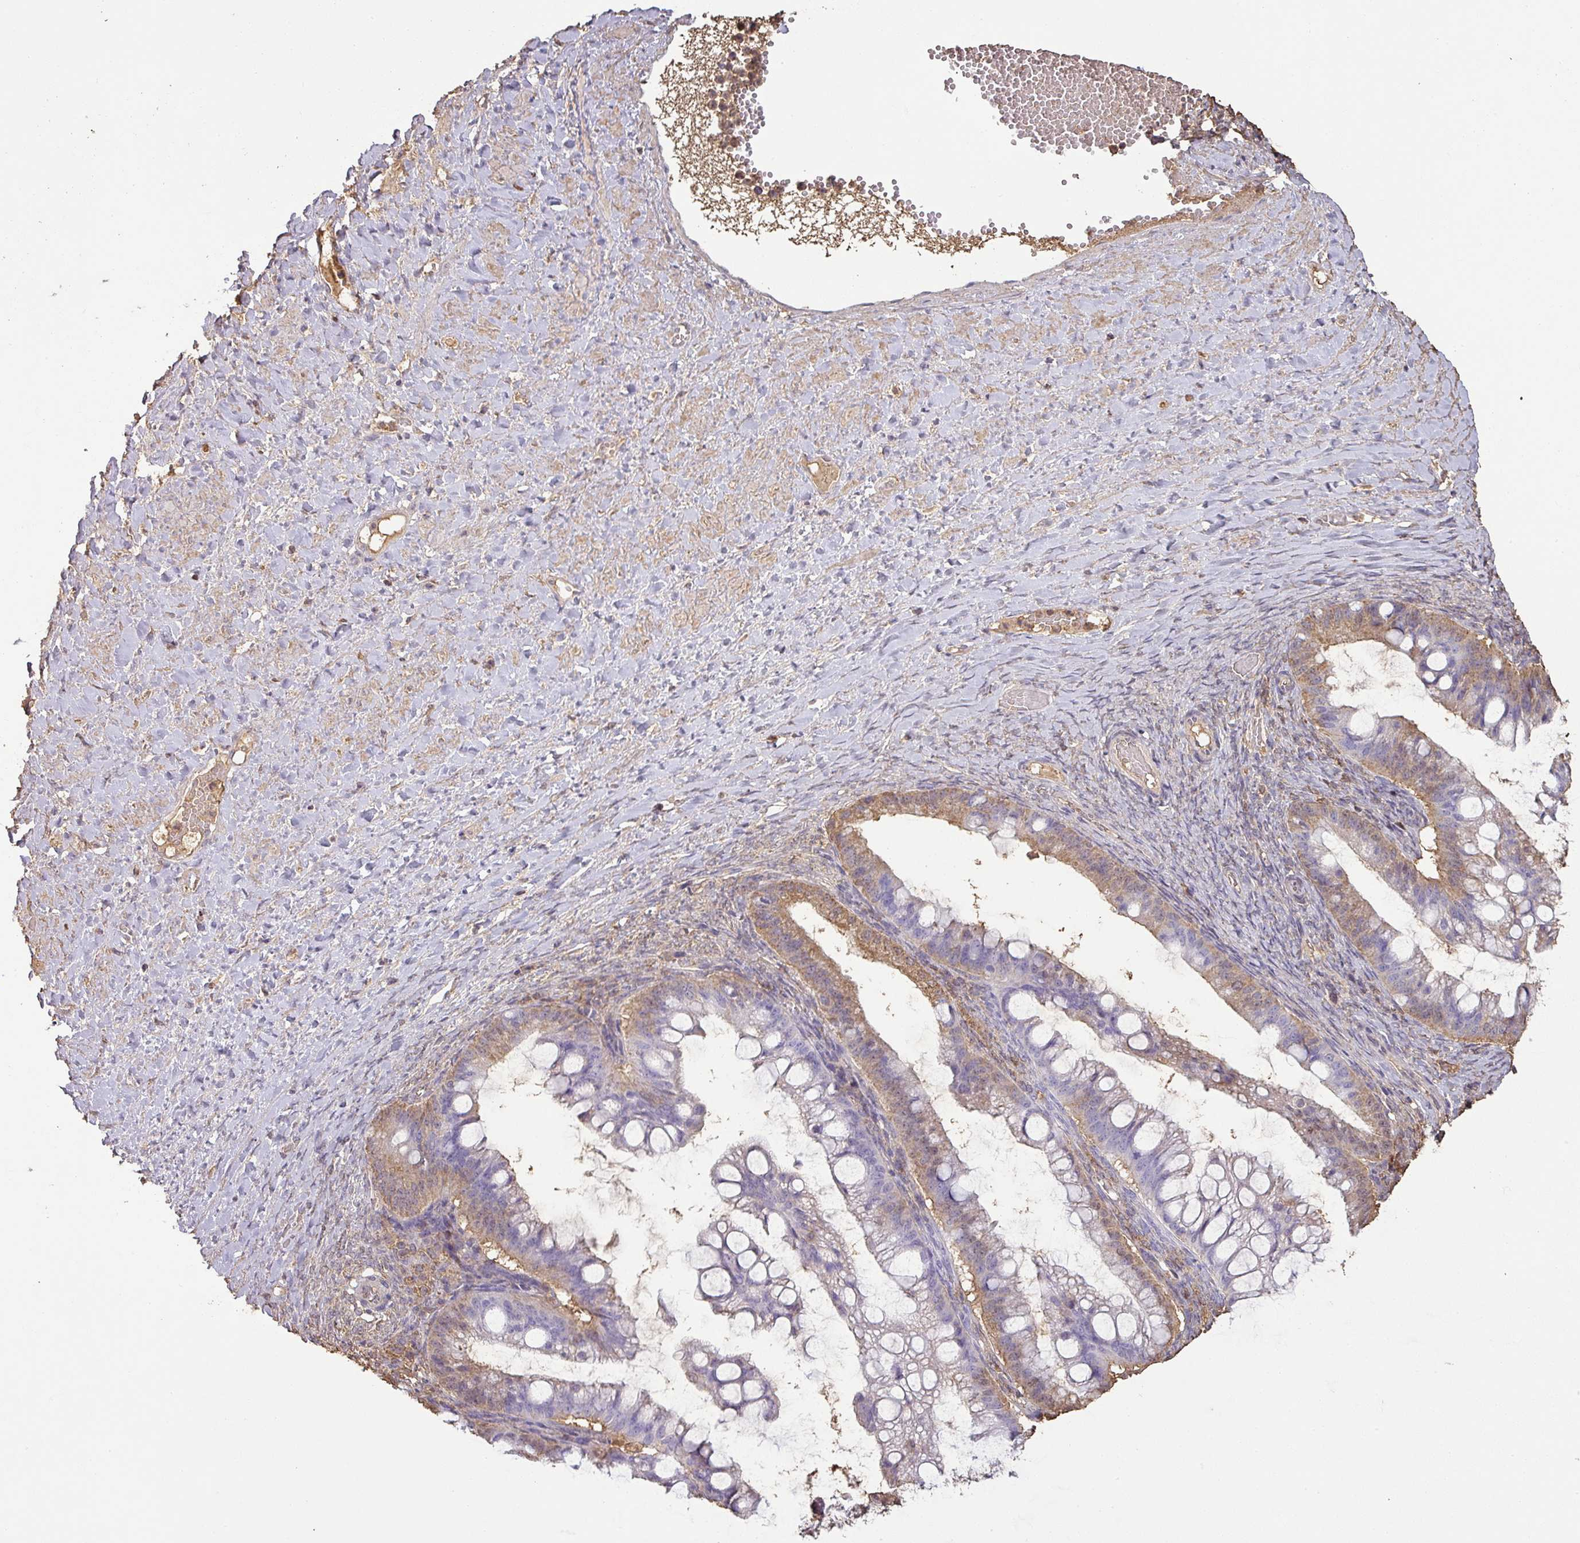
{"staining": {"intensity": "moderate", "quantity": "25%-75%", "location": "cytoplasmic/membranous"}, "tissue": "ovarian cancer", "cell_type": "Tumor cells", "image_type": "cancer", "snomed": [{"axis": "morphology", "description": "Cystadenocarcinoma, mucinous, NOS"}, {"axis": "topography", "description": "Ovary"}], "caption": "The immunohistochemical stain highlights moderate cytoplasmic/membranous expression in tumor cells of ovarian cancer (mucinous cystadenocarcinoma) tissue. (DAB (3,3'-diaminobenzidine) IHC, brown staining for protein, blue staining for nuclei).", "gene": "ATAT1", "patient": {"sex": "female", "age": 73}}